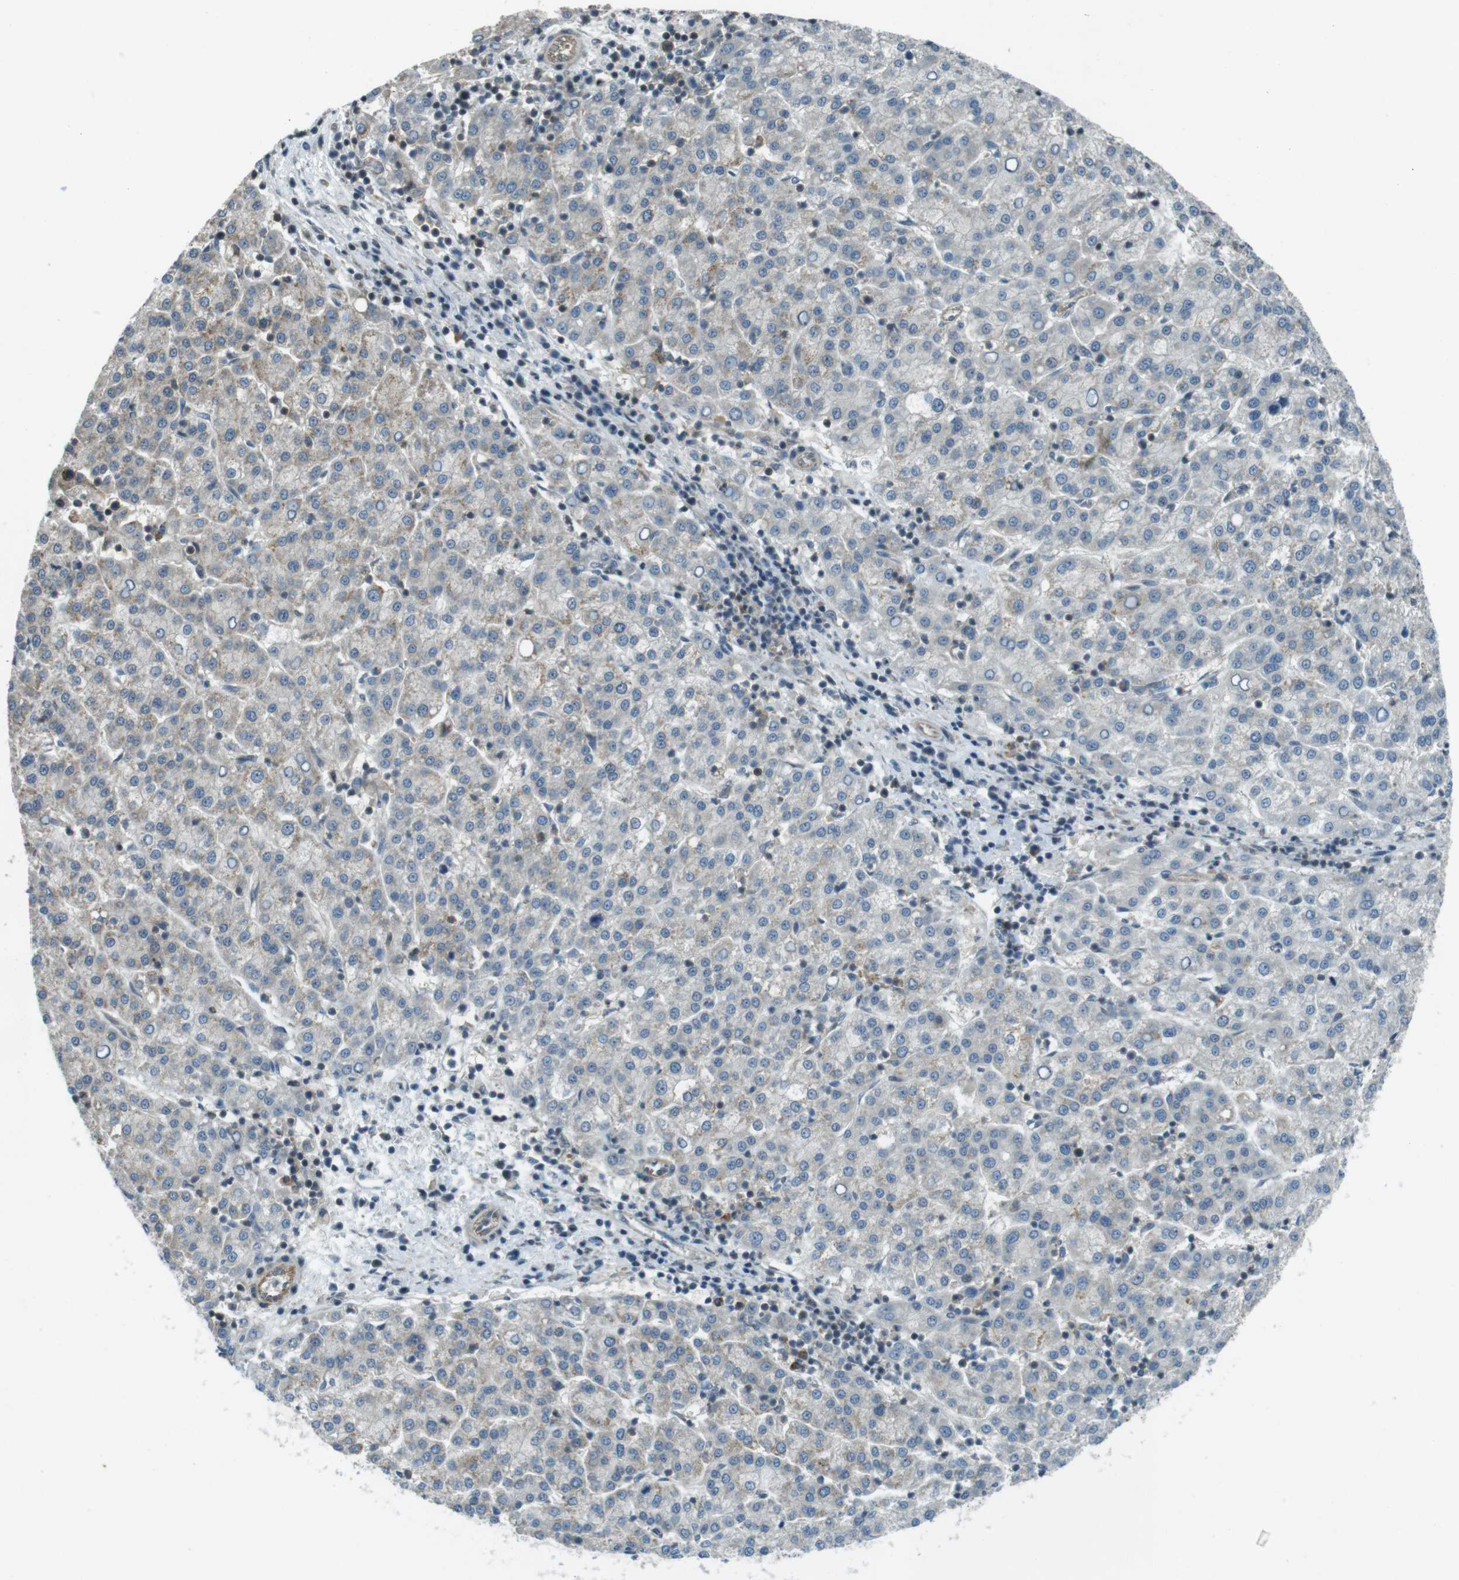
{"staining": {"intensity": "negative", "quantity": "none", "location": "none"}, "tissue": "liver cancer", "cell_type": "Tumor cells", "image_type": "cancer", "snomed": [{"axis": "morphology", "description": "Carcinoma, Hepatocellular, NOS"}, {"axis": "topography", "description": "Liver"}], "caption": "A high-resolution micrograph shows immunohistochemistry (IHC) staining of liver hepatocellular carcinoma, which displays no significant positivity in tumor cells. (IHC, brightfield microscopy, high magnification).", "gene": "ZYX", "patient": {"sex": "female", "age": 58}}